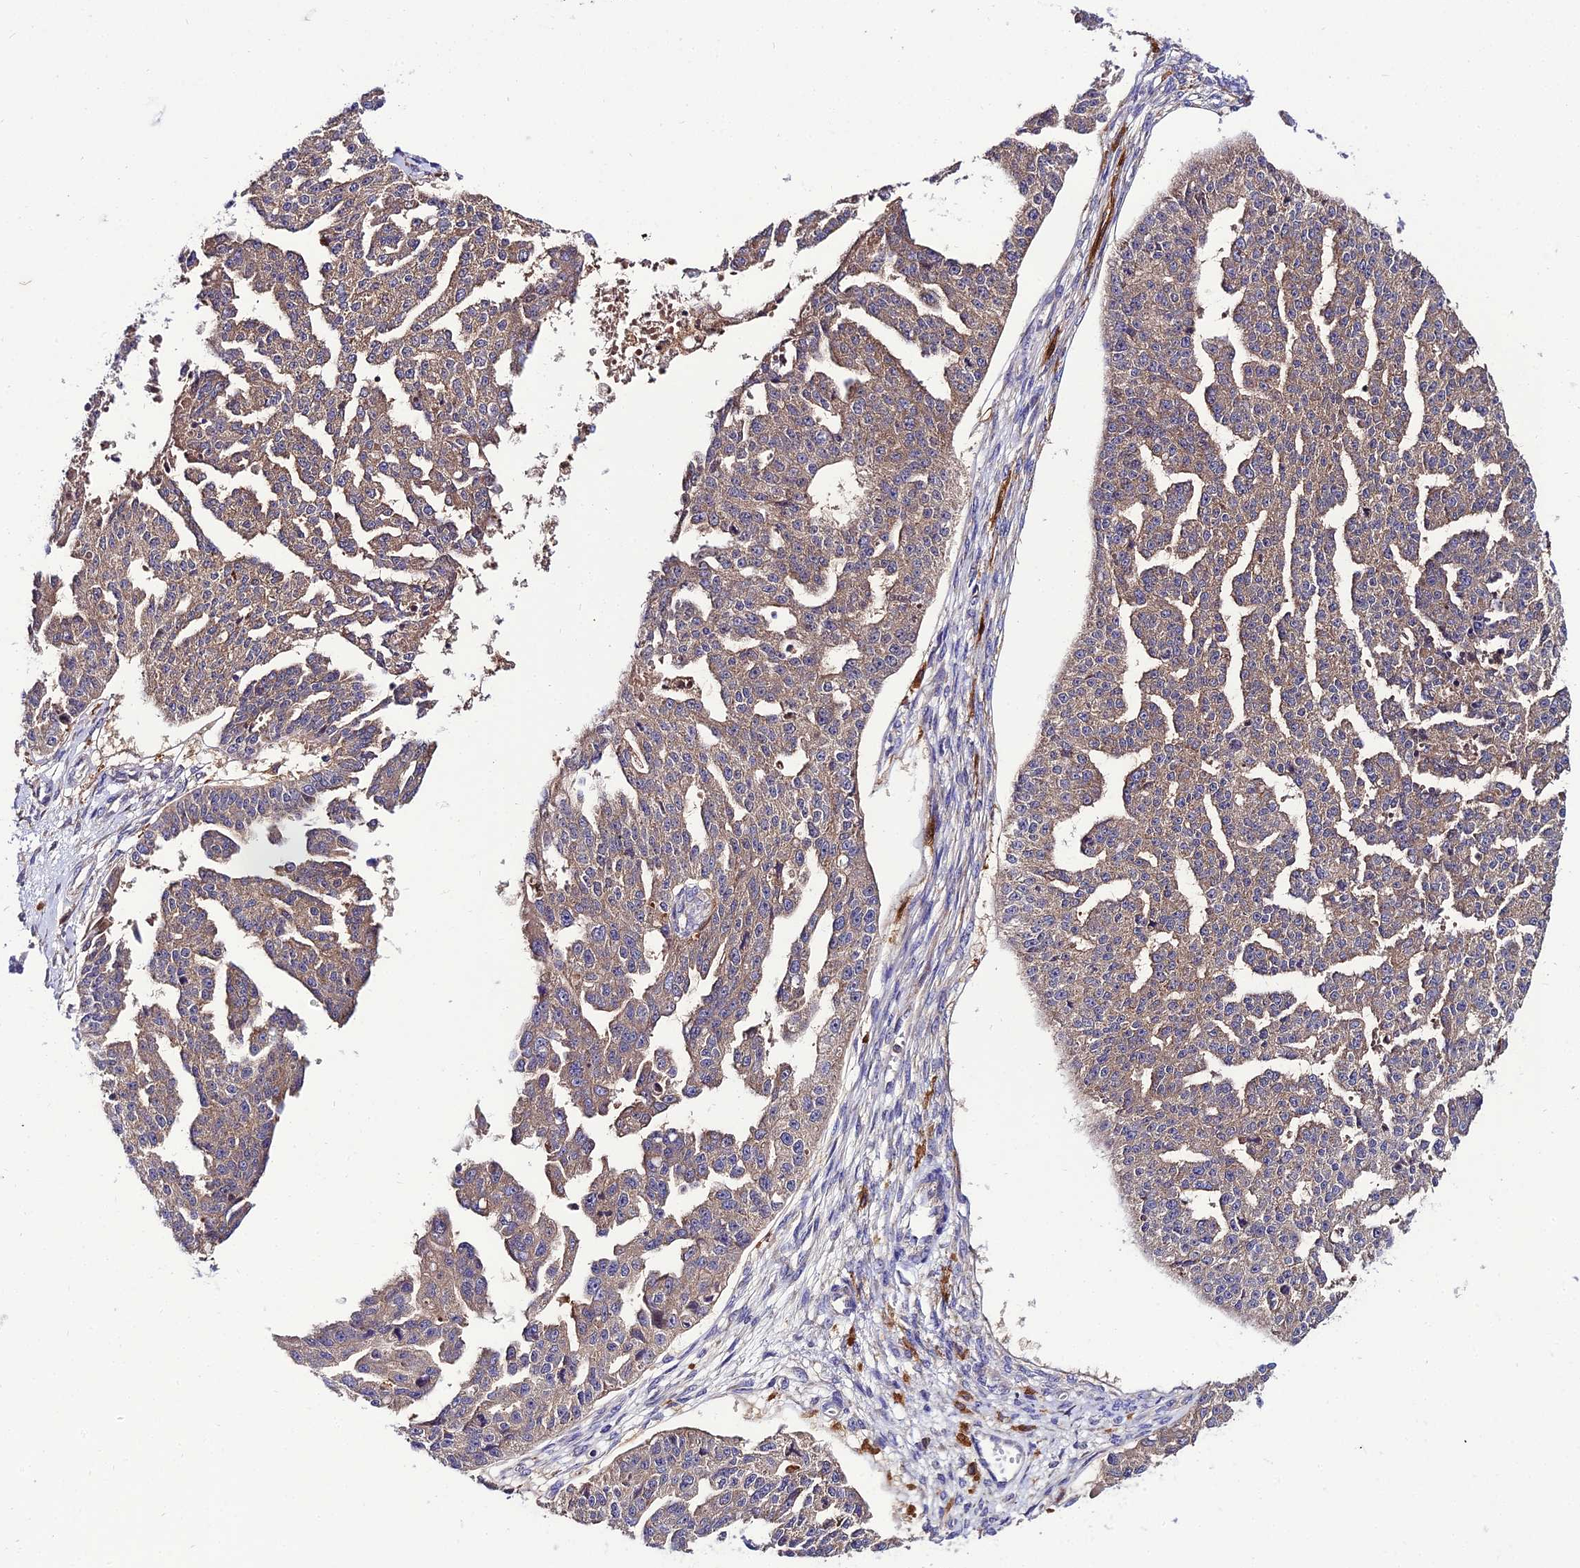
{"staining": {"intensity": "weak", "quantity": ">75%", "location": "cytoplasmic/membranous"}, "tissue": "ovarian cancer", "cell_type": "Tumor cells", "image_type": "cancer", "snomed": [{"axis": "morphology", "description": "Cystadenocarcinoma, serous, NOS"}, {"axis": "topography", "description": "Ovary"}], "caption": "Serous cystadenocarcinoma (ovarian) stained for a protein exhibits weak cytoplasmic/membranous positivity in tumor cells.", "gene": "C2orf69", "patient": {"sex": "female", "age": 58}}